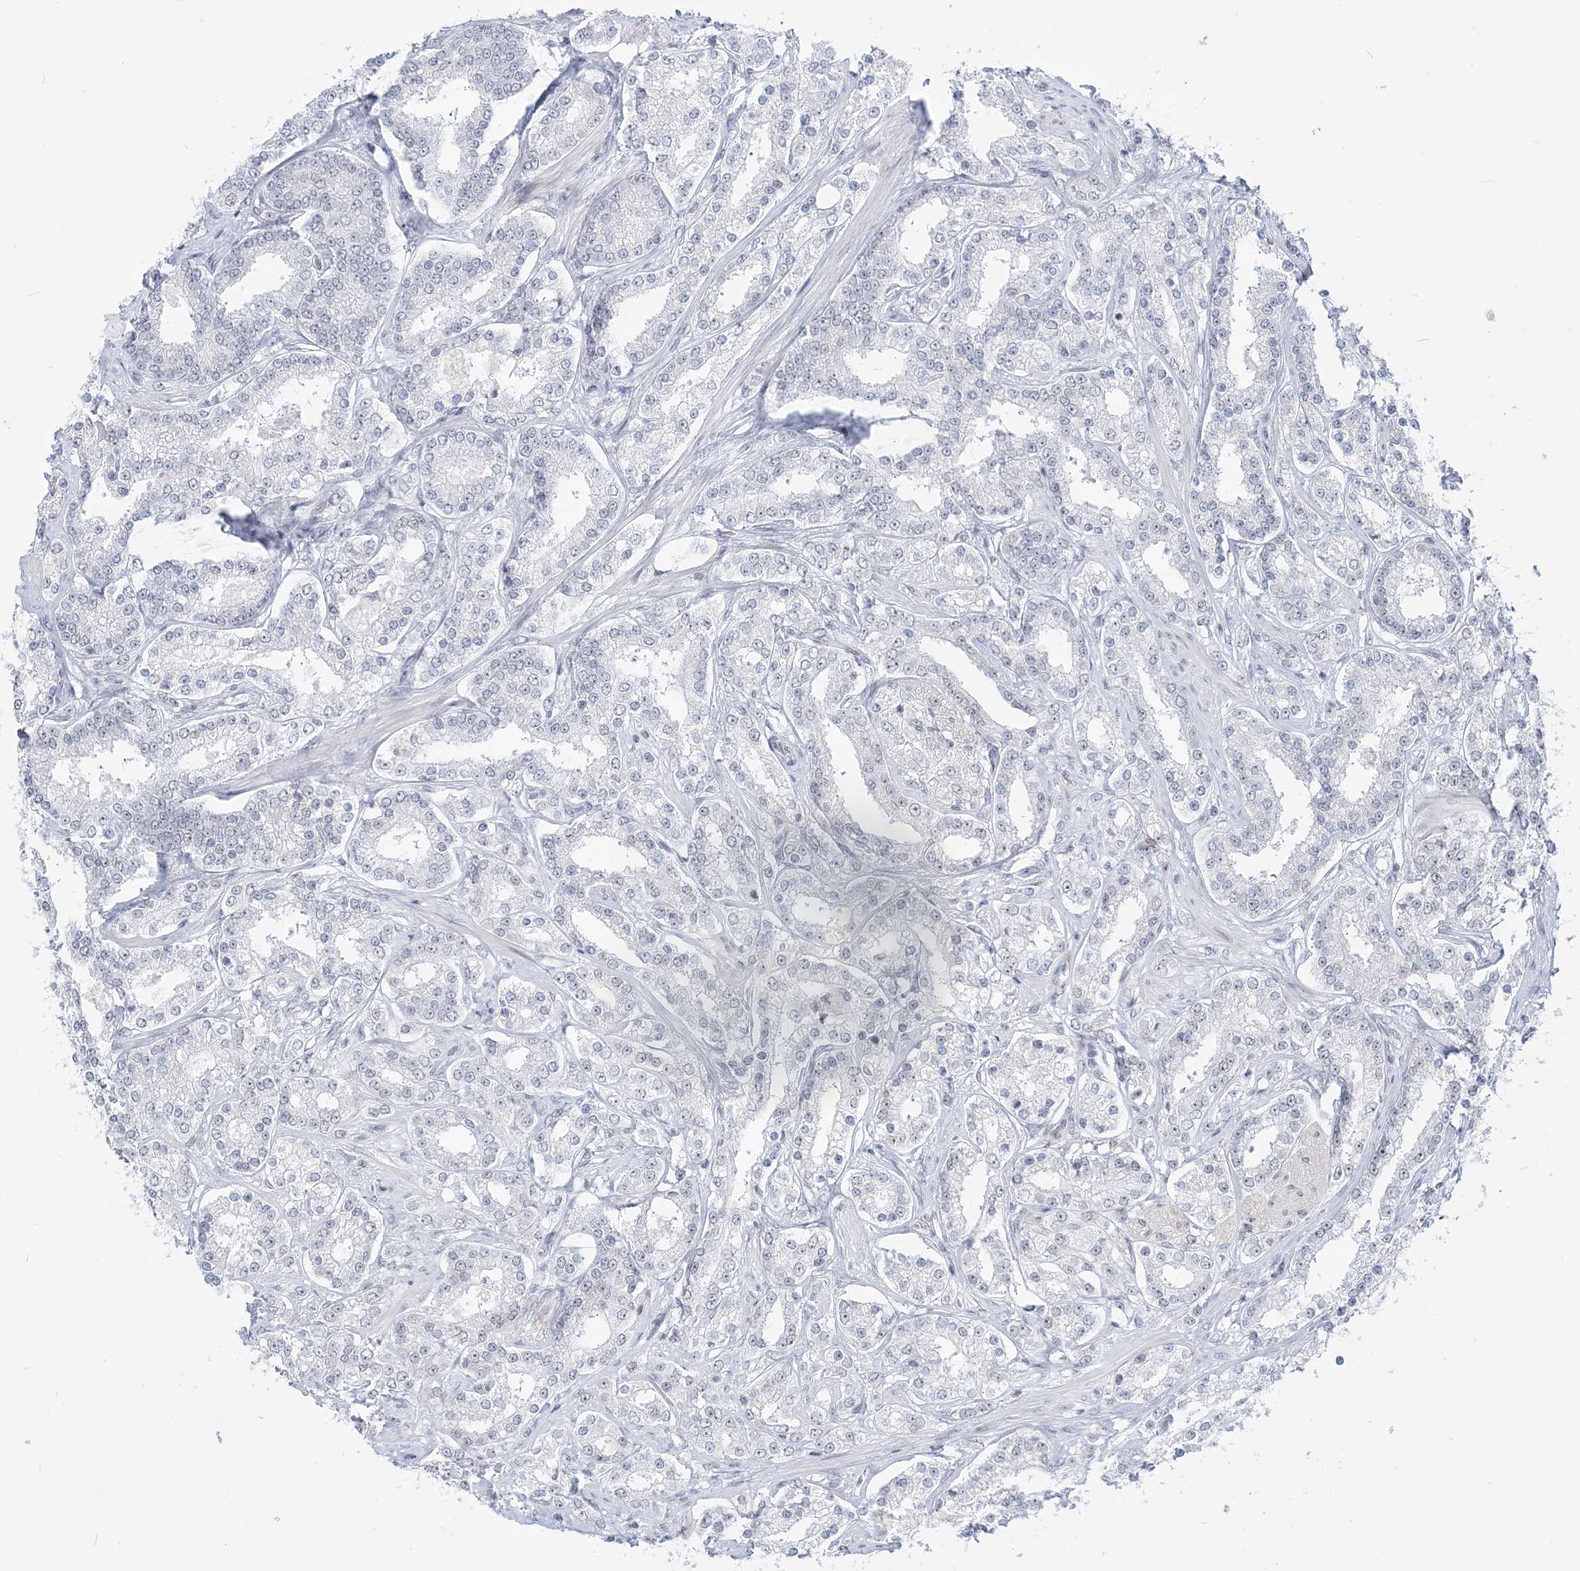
{"staining": {"intensity": "negative", "quantity": "none", "location": "none"}, "tissue": "prostate cancer", "cell_type": "Tumor cells", "image_type": "cancer", "snomed": [{"axis": "morphology", "description": "Normal tissue, NOS"}, {"axis": "morphology", "description": "Adenocarcinoma, High grade"}, {"axis": "topography", "description": "Prostate"}], "caption": "Immunohistochemistry micrograph of neoplastic tissue: human prostate cancer stained with DAB (3,3'-diaminobenzidine) demonstrates no significant protein positivity in tumor cells. Nuclei are stained in blue.", "gene": "DDX21", "patient": {"sex": "male", "age": 83}}